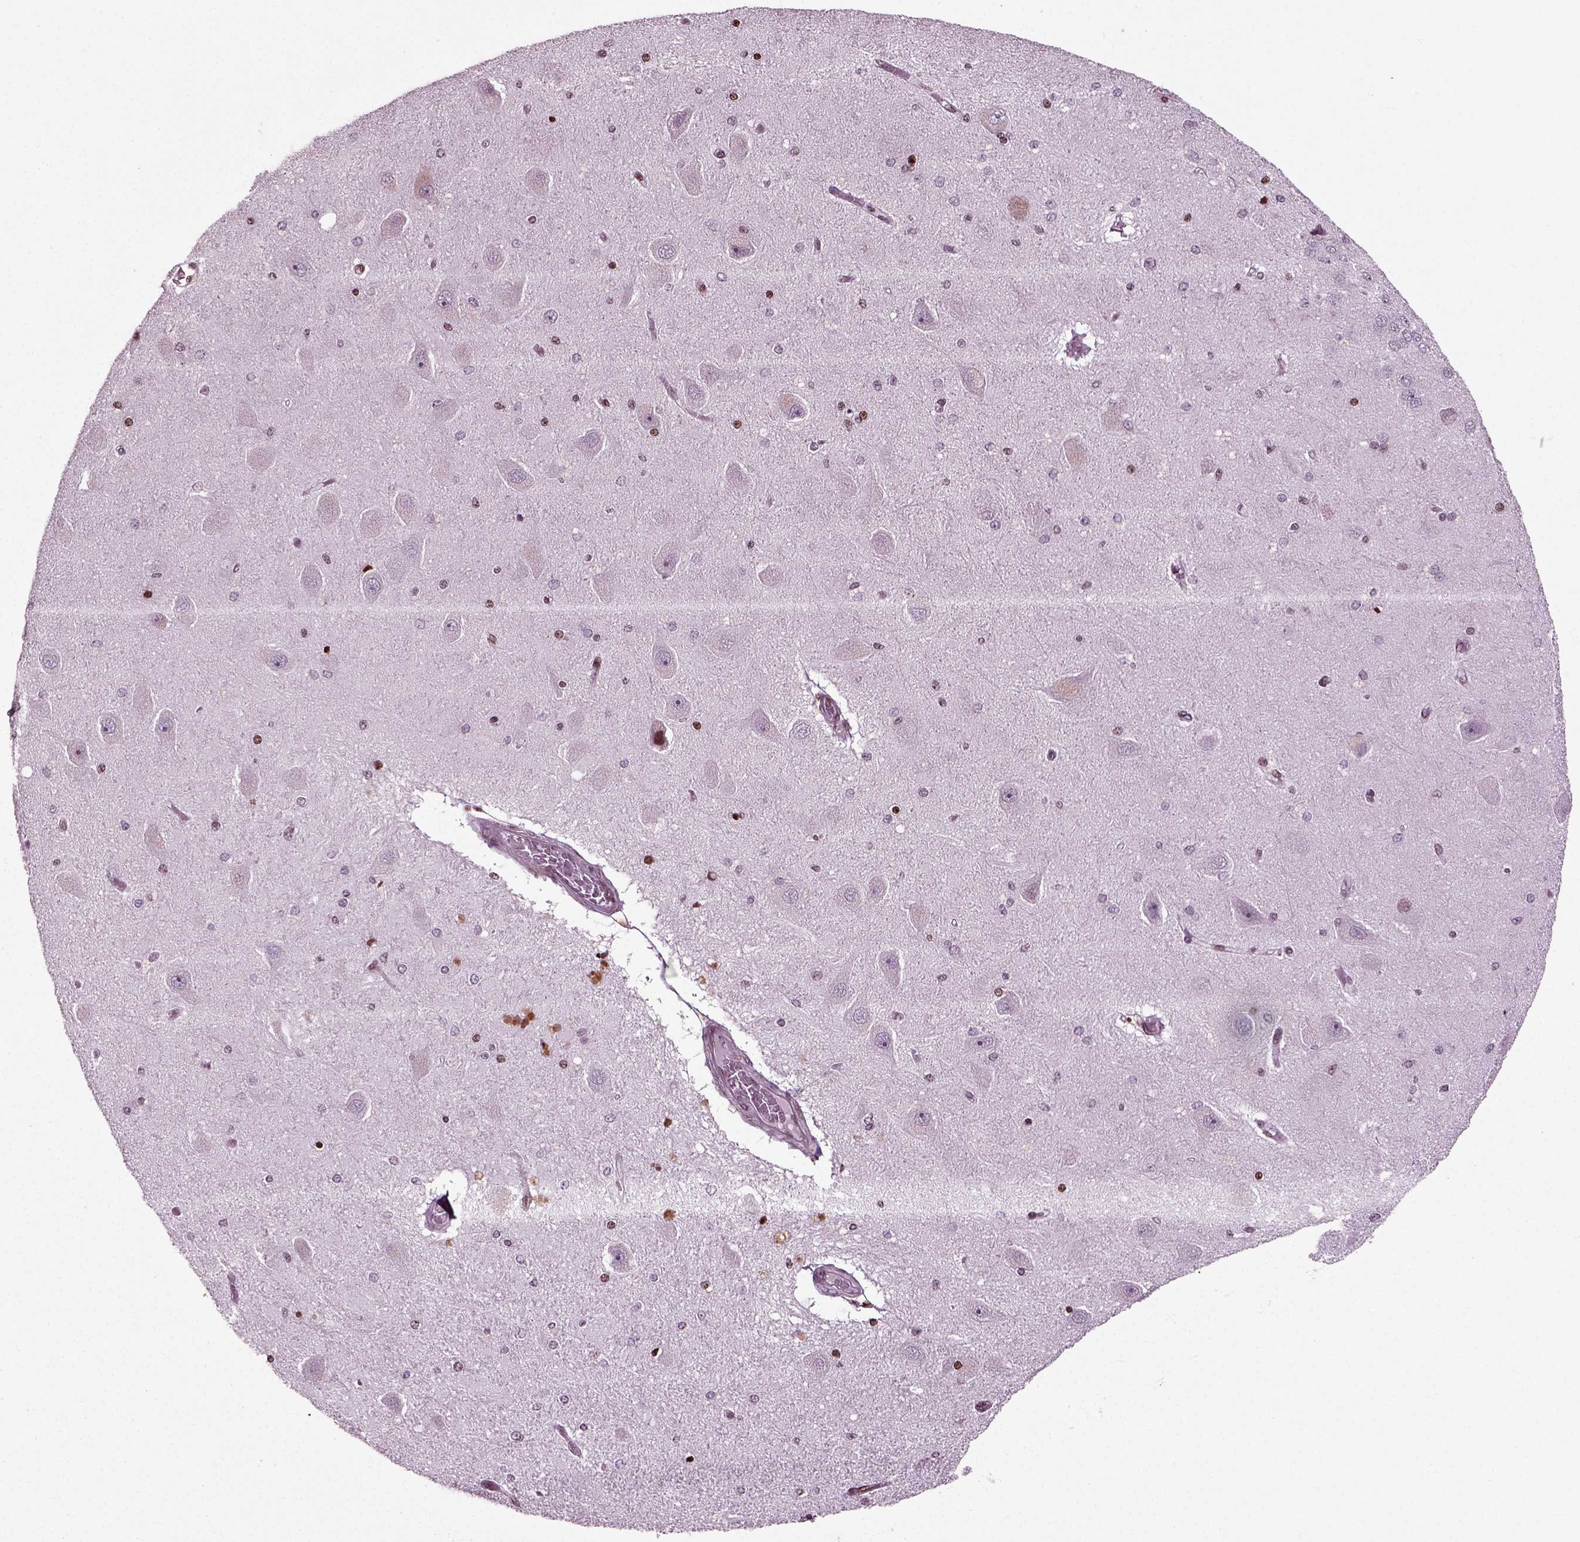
{"staining": {"intensity": "strong", "quantity": "25%-75%", "location": "nuclear"}, "tissue": "hippocampus", "cell_type": "Glial cells", "image_type": "normal", "snomed": [{"axis": "morphology", "description": "Normal tissue, NOS"}, {"axis": "topography", "description": "Hippocampus"}], "caption": "IHC micrograph of unremarkable hippocampus stained for a protein (brown), which reveals high levels of strong nuclear expression in about 25%-75% of glial cells.", "gene": "HEYL", "patient": {"sex": "female", "age": 54}}